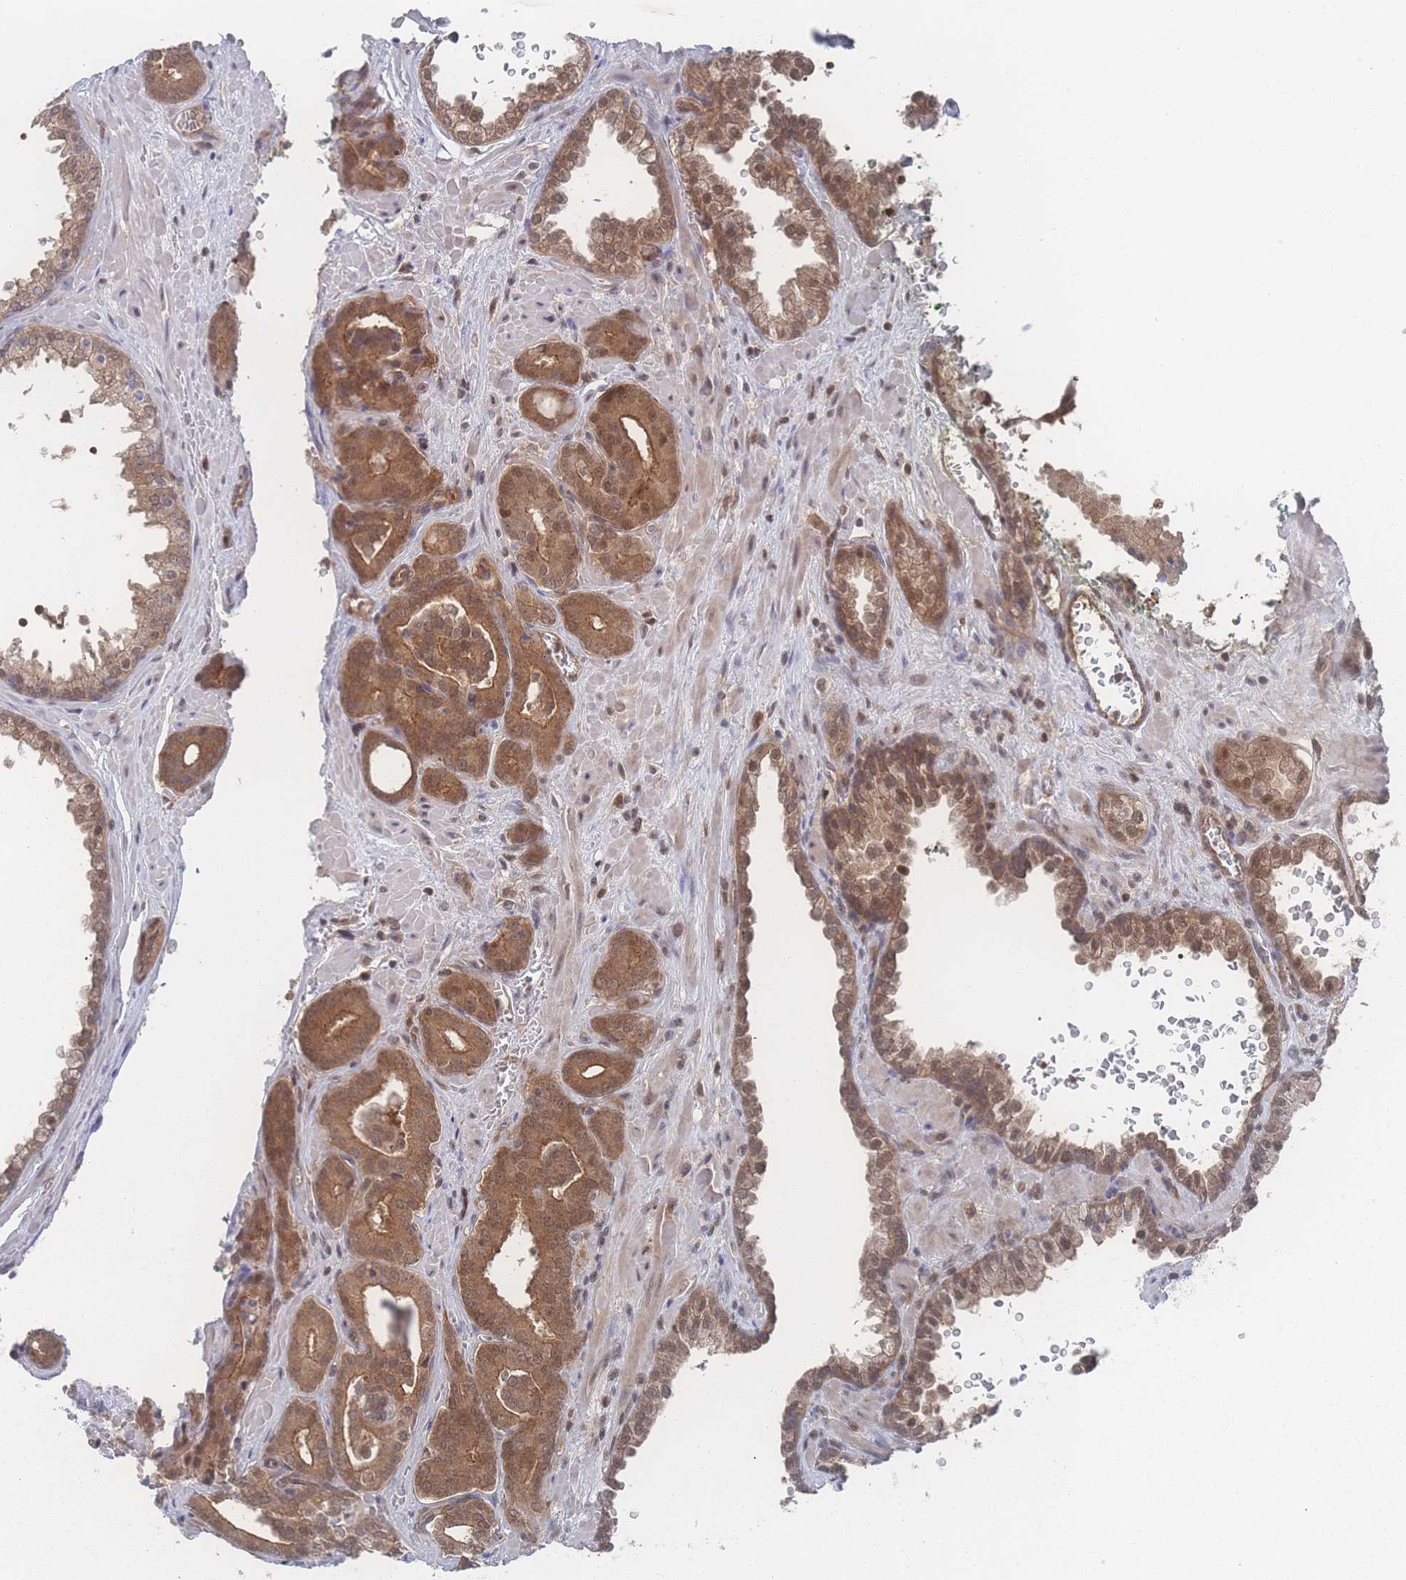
{"staining": {"intensity": "moderate", "quantity": ">75%", "location": "cytoplasmic/membranous,nuclear"}, "tissue": "prostate cancer", "cell_type": "Tumor cells", "image_type": "cancer", "snomed": [{"axis": "morphology", "description": "Adenocarcinoma, High grade"}, {"axis": "topography", "description": "Prostate"}], "caption": "Protein expression analysis of human prostate cancer reveals moderate cytoplasmic/membranous and nuclear positivity in approximately >75% of tumor cells.", "gene": "PSMA1", "patient": {"sex": "male", "age": 66}}